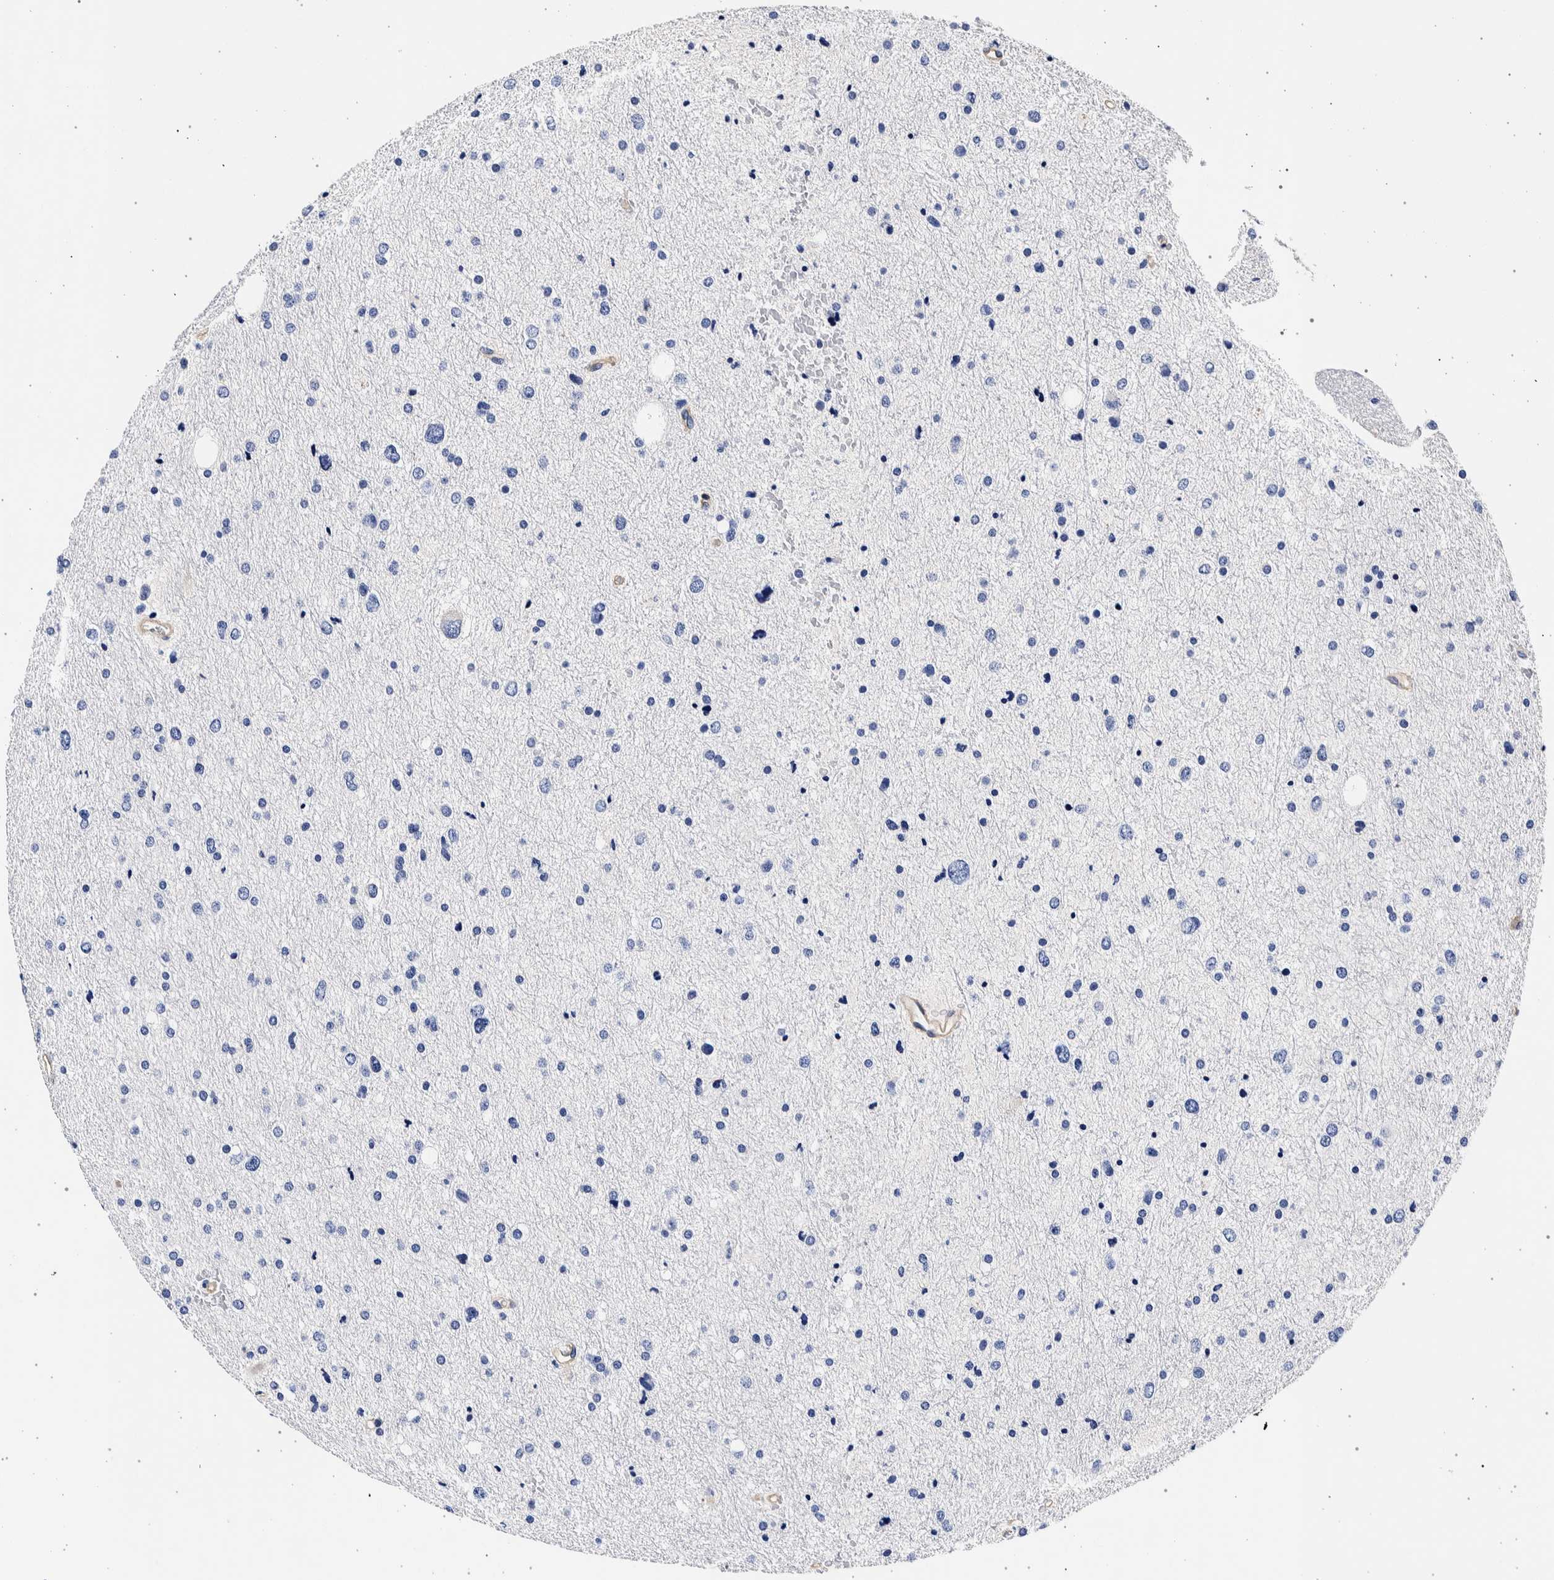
{"staining": {"intensity": "negative", "quantity": "none", "location": "none"}, "tissue": "glioma", "cell_type": "Tumor cells", "image_type": "cancer", "snomed": [{"axis": "morphology", "description": "Glioma, malignant, Low grade"}, {"axis": "topography", "description": "Brain"}], "caption": "Immunohistochemistry histopathology image of neoplastic tissue: human glioma stained with DAB (3,3'-diaminobenzidine) exhibits no significant protein staining in tumor cells. (DAB (3,3'-diaminobenzidine) IHC visualized using brightfield microscopy, high magnification).", "gene": "NIBAN2", "patient": {"sex": "female", "age": 37}}